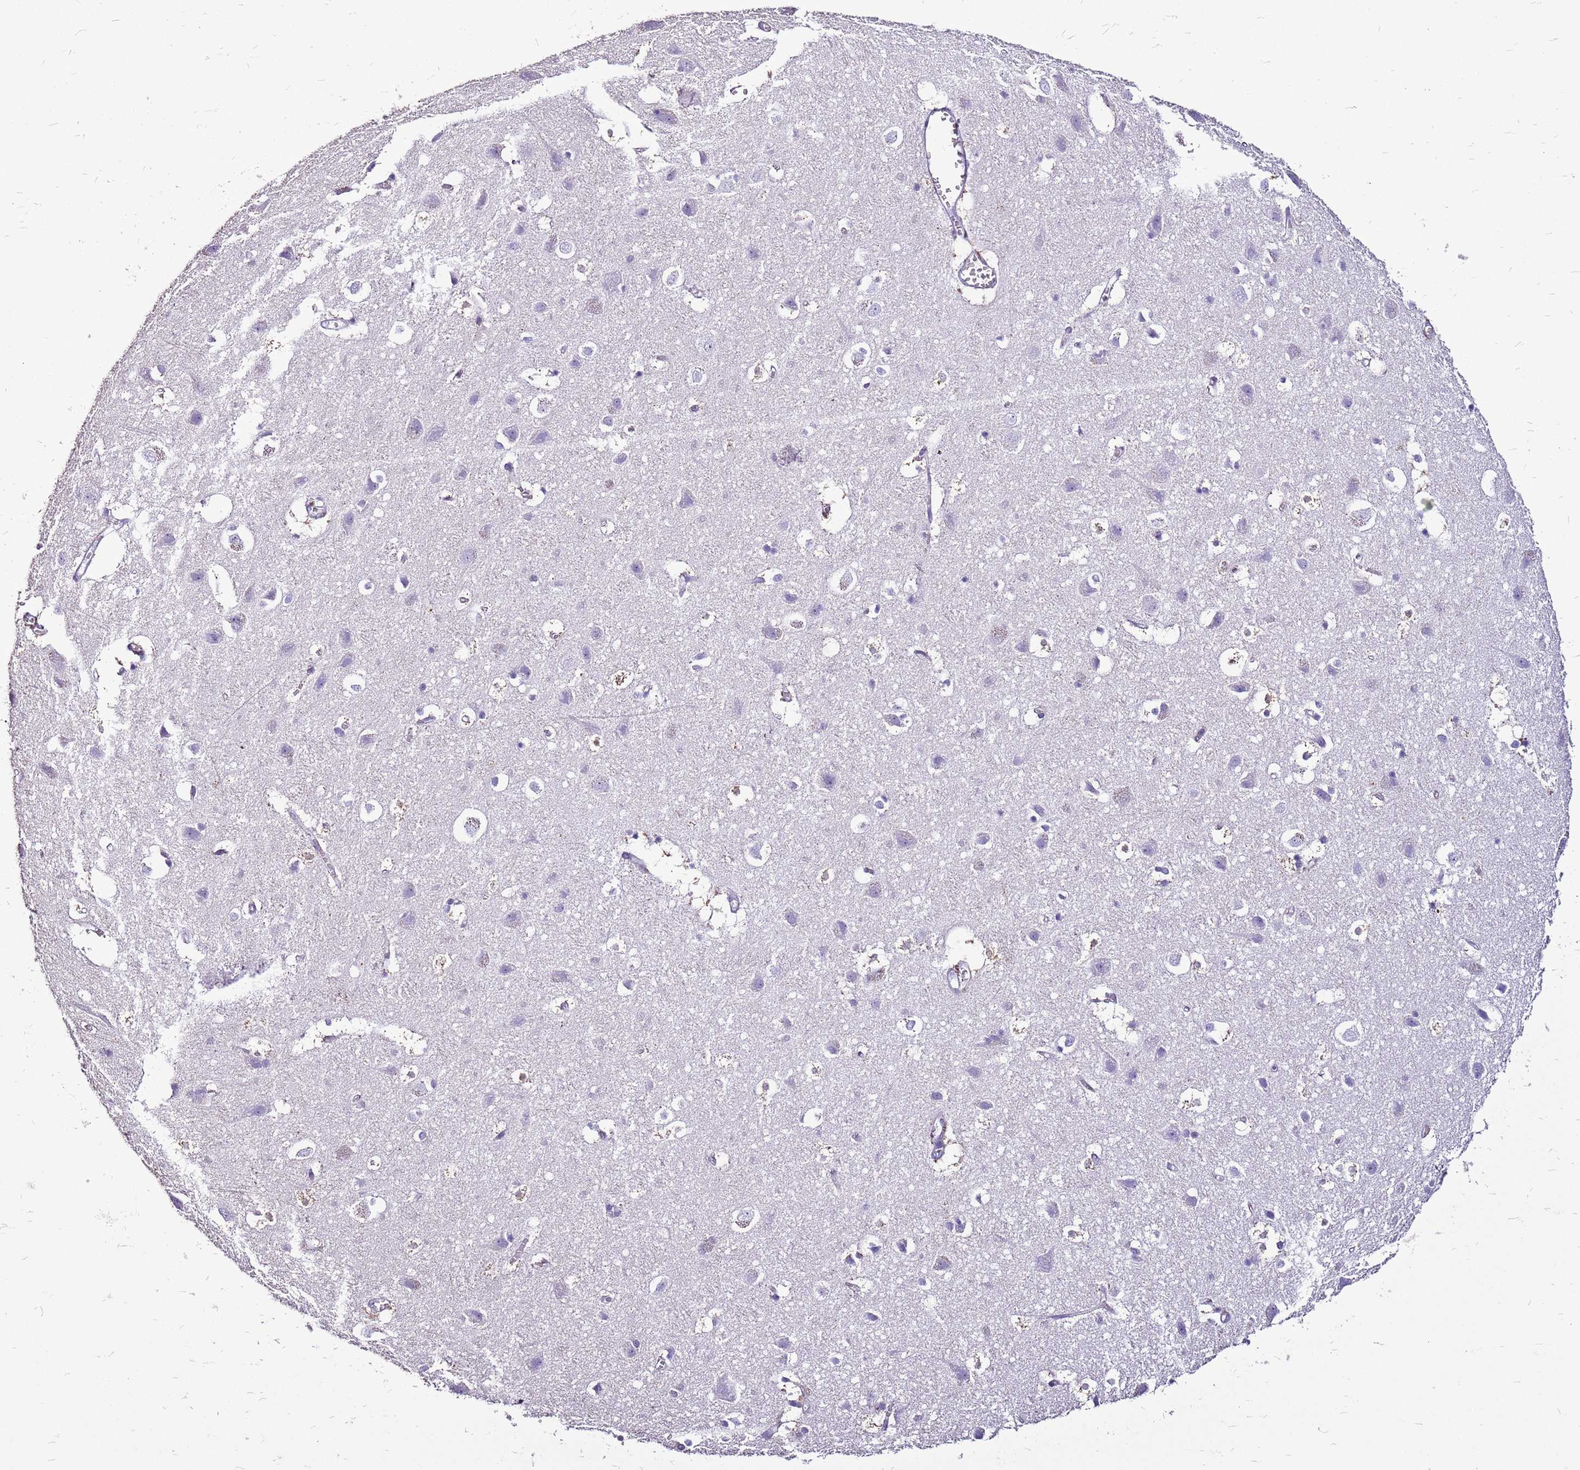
{"staining": {"intensity": "negative", "quantity": "none", "location": "none"}, "tissue": "cerebral cortex", "cell_type": "Endothelial cells", "image_type": "normal", "snomed": [{"axis": "morphology", "description": "Normal tissue, NOS"}, {"axis": "topography", "description": "Cerebral cortex"}], "caption": "Cerebral cortex stained for a protein using immunohistochemistry exhibits no staining endothelial cells.", "gene": "ACSS3", "patient": {"sex": "male", "age": 54}}